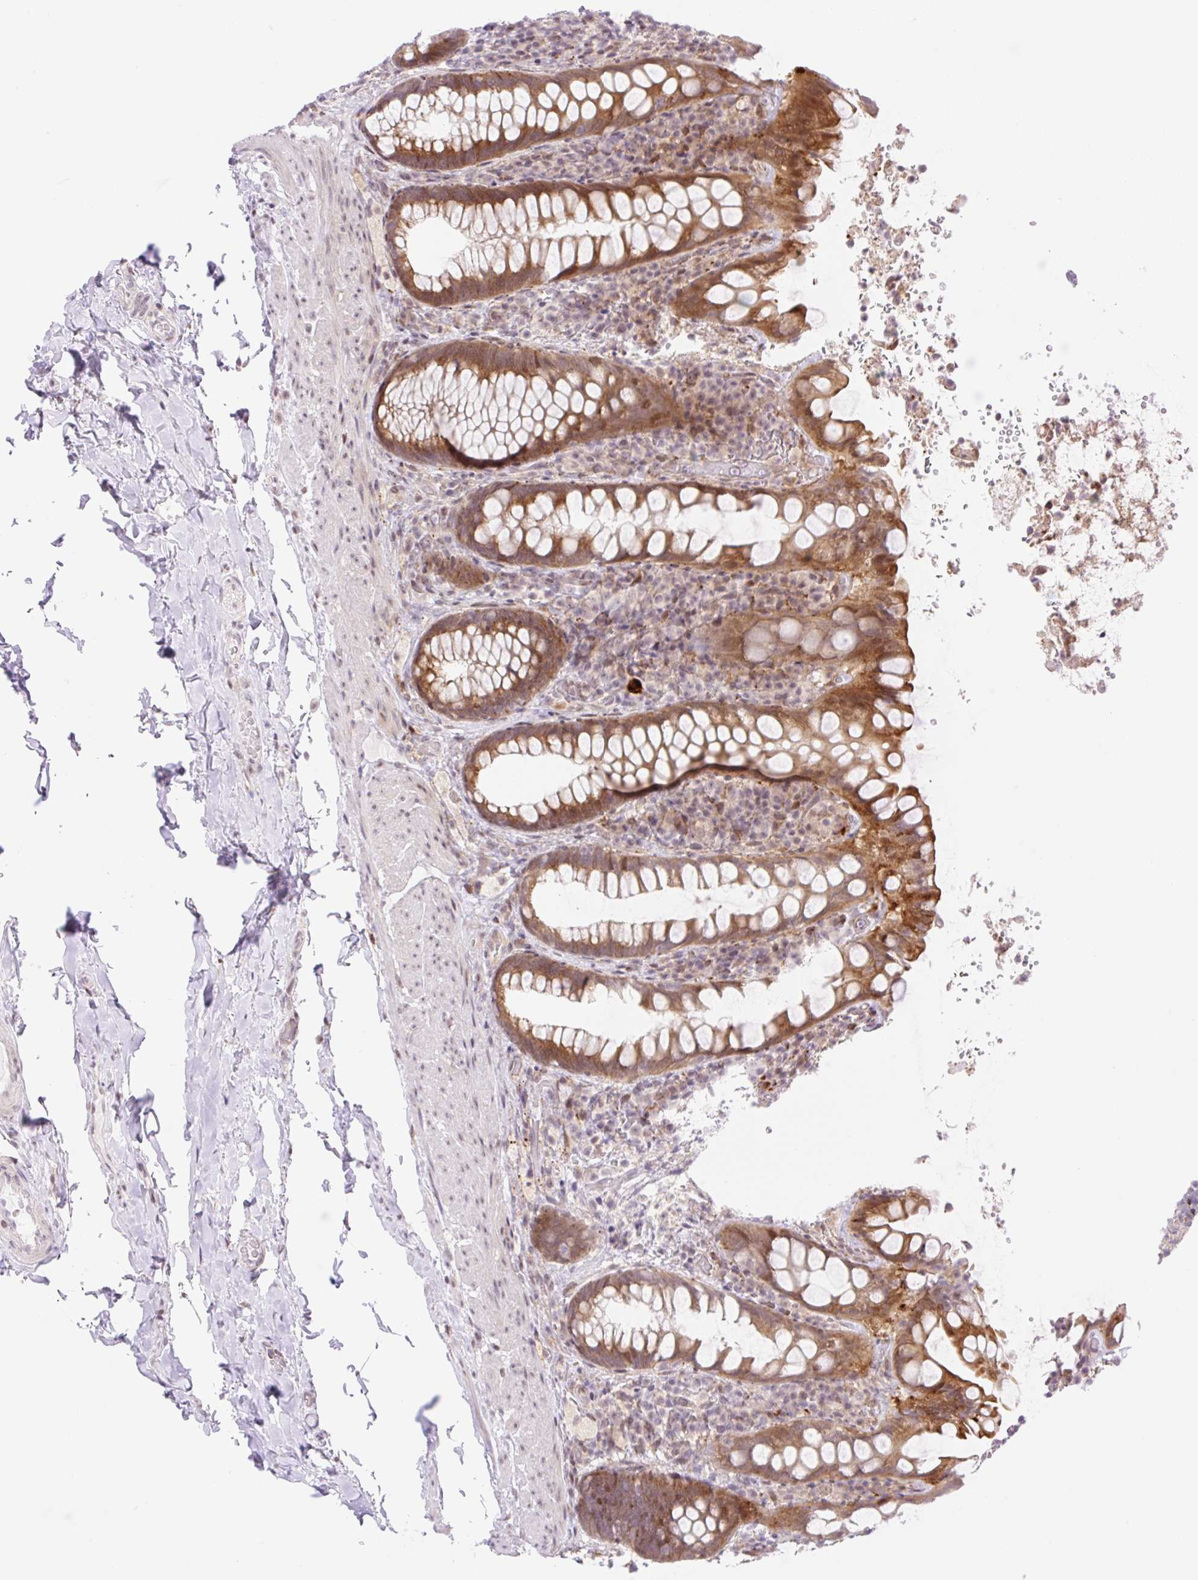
{"staining": {"intensity": "moderate", "quantity": ">75%", "location": "cytoplasmic/membranous,nuclear"}, "tissue": "rectum", "cell_type": "Glandular cells", "image_type": "normal", "snomed": [{"axis": "morphology", "description": "Normal tissue, NOS"}, {"axis": "topography", "description": "Rectum"}], "caption": "IHC of normal human rectum demonstrates medium levels of moderate cytoplasmic/membranous,nuclear staining in about >75% of glandular cells.", "gene": "ENSG00000264668", "patient": {"sex": "female", "age": 69}}